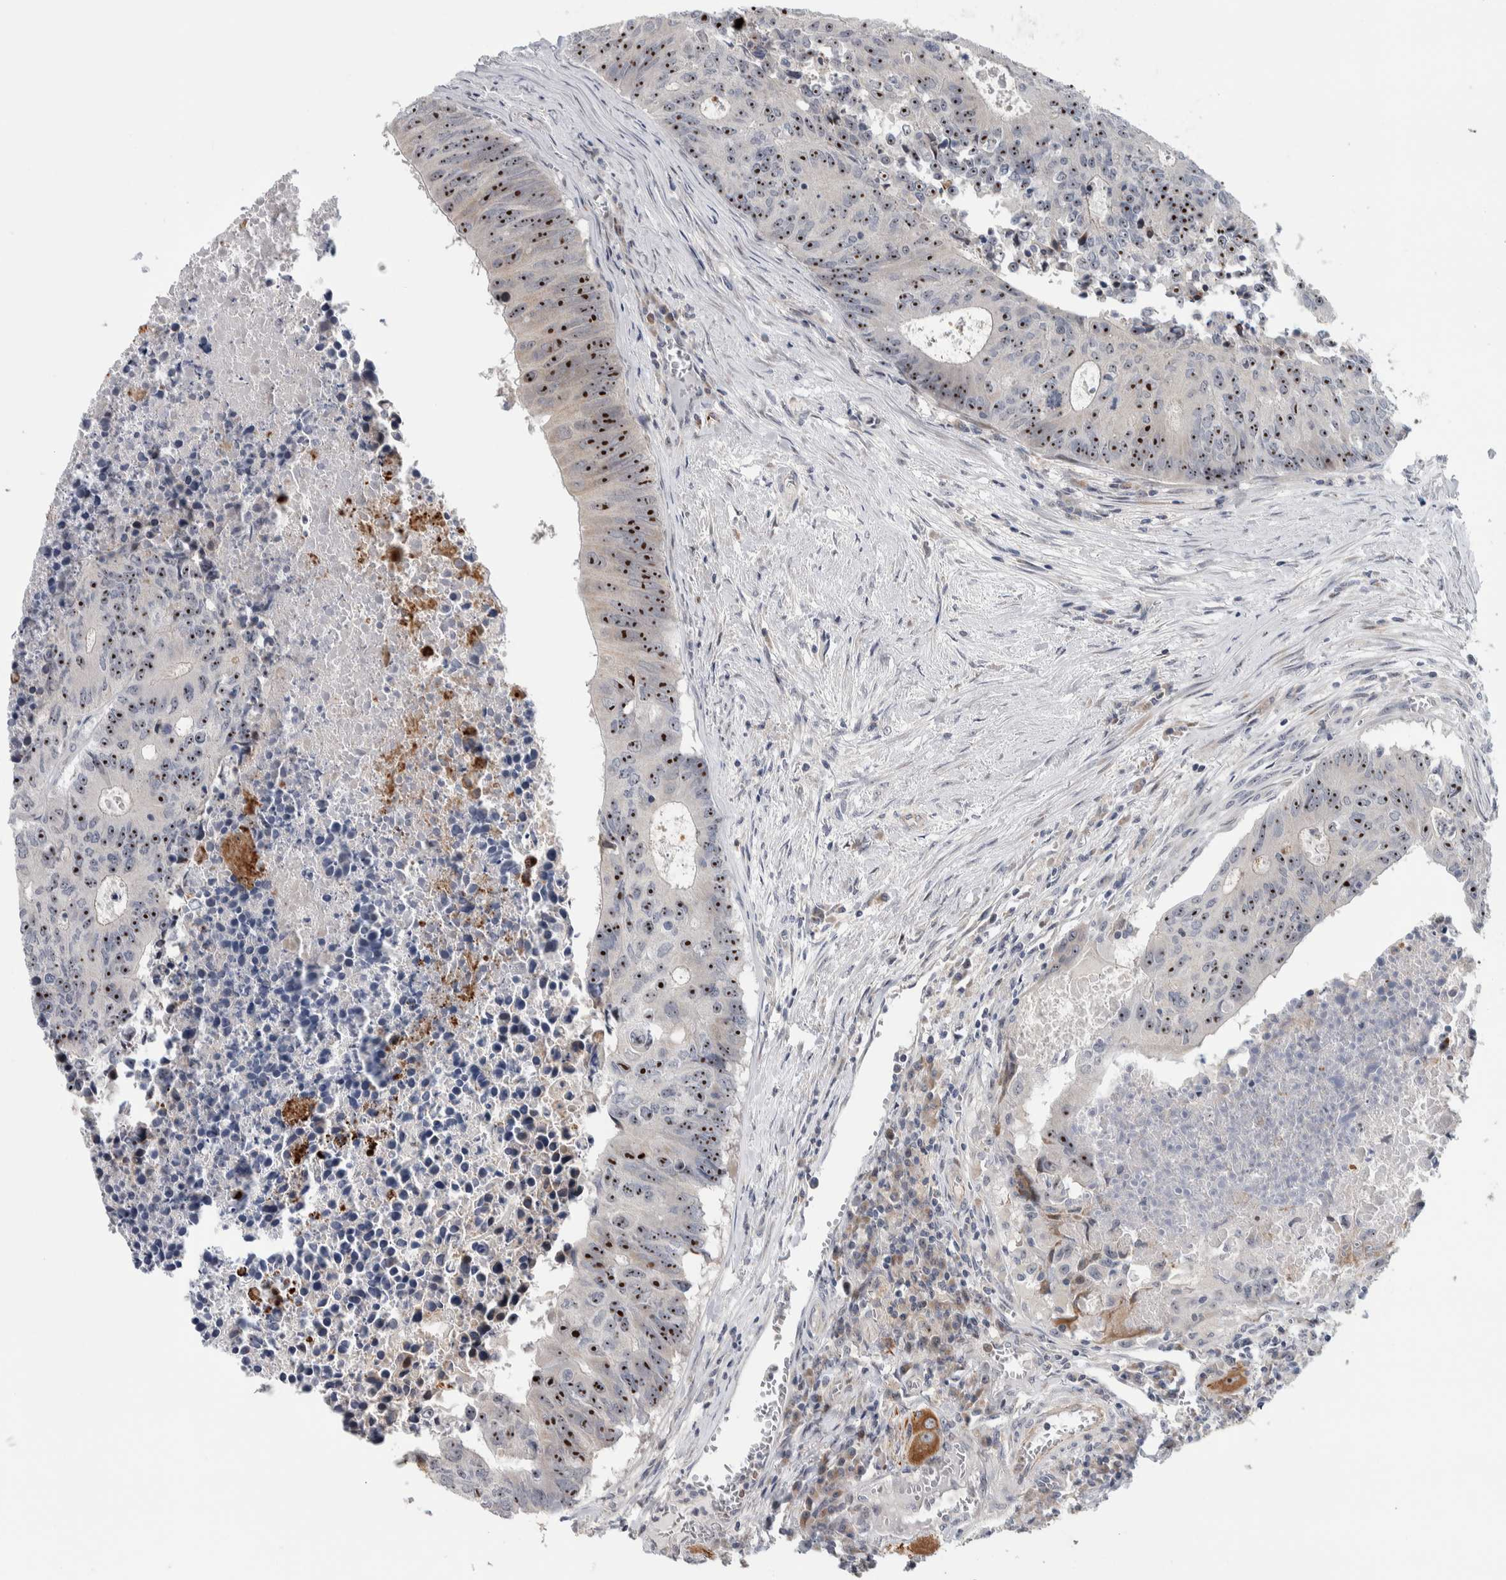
{"staining": {"intensity": "strong", "quantity": ">75%", "location": "nuclear"}, "tissue": "colorectal cancer", "cell_type": "Tumor cells", "image_type": "cancer", "snomed": [{"axis": "morphology", "description": "Adenocarcinoma, NOS"}, {"axis": "topography", "description": "Colon"}], "caption": "The photomicrograph reveals immunohistochemical staining of colorectal cancer (adenocarcinoma). There is strong nuclear staining is present in approximately >75% of tumor cells.", "gene": "PRRG4", "patient": {"sex": "male", "age": 87}}